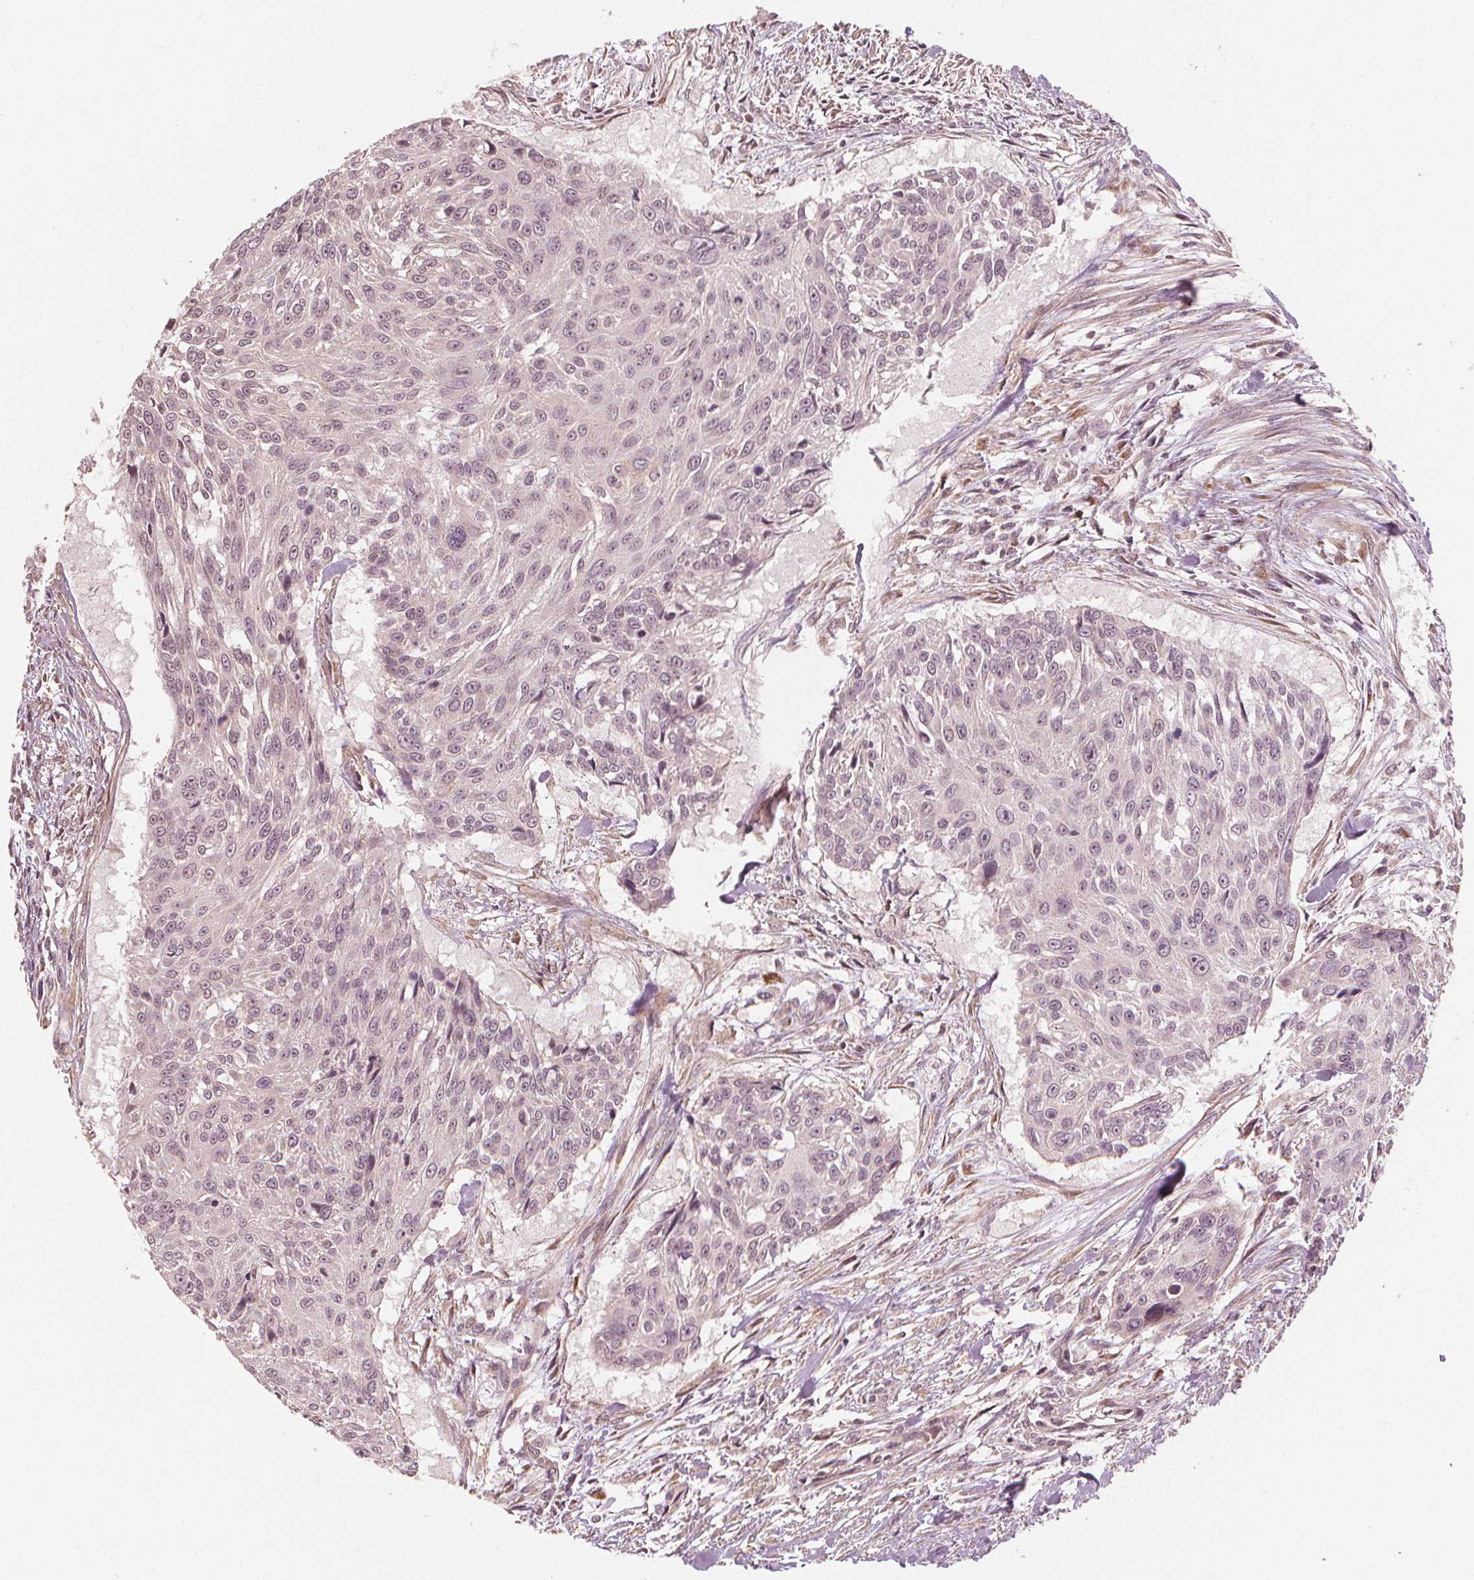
{"staining": {"intensity": "negative", "quantity": "none", "location": "none"}, "tissue": "urothelial cancer", "cell_type": "Tumor cells", "image_type": "cancer", "snomed": [{"axis": "morphology", "description": "Urothelial carcinoma, NOS"}, {"axis": "topography", "description": "Urinary bladder"}], "caption": "Photomicrograph shows no protein staining in tumor cells of urothelial cancer tissue.", "gene": "CLBA1", "patient": {"sex": "male", "age": 55}}